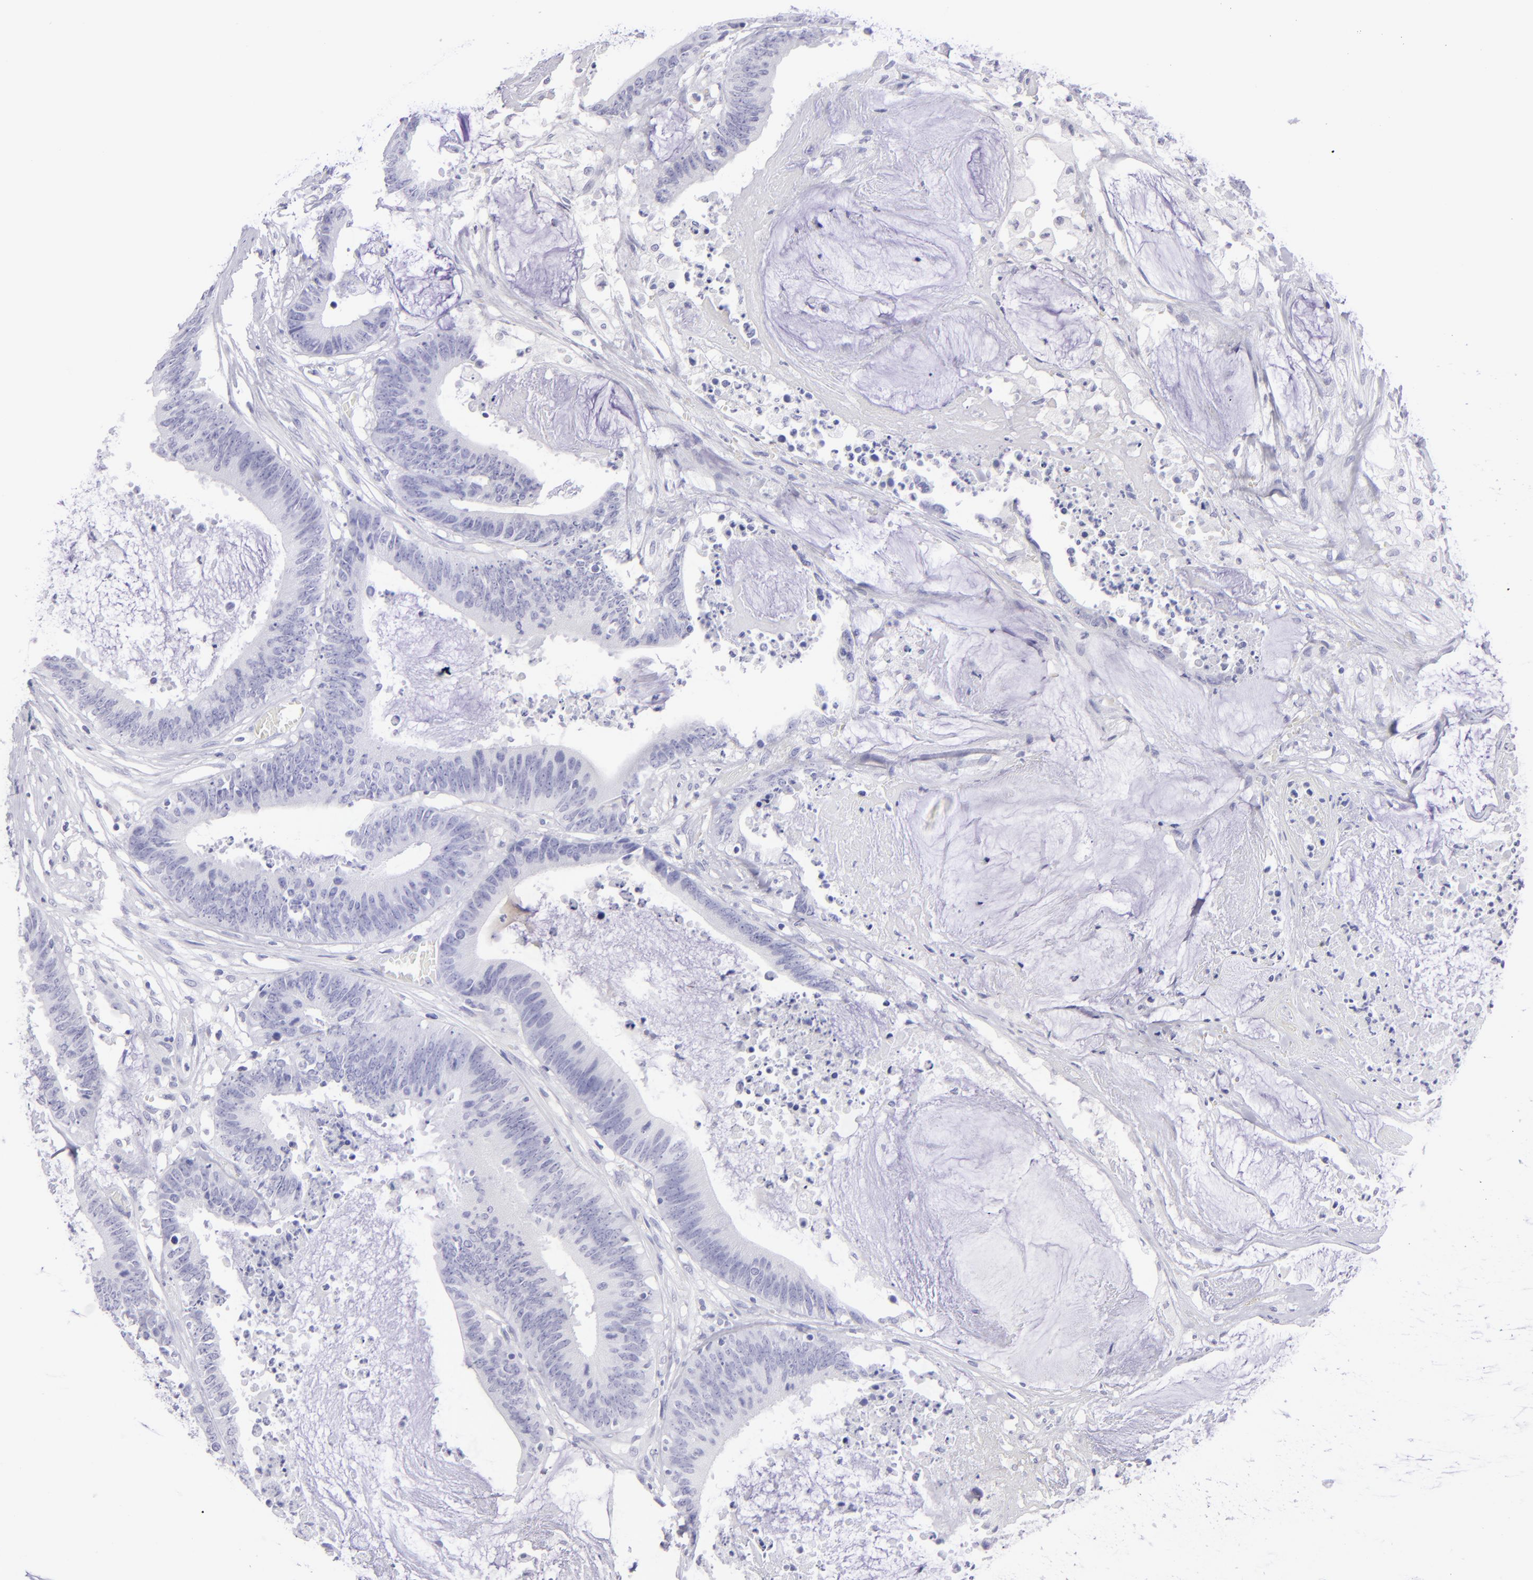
{"staining": {"intensity": "negative", "quantity": "none", "location": "none"}, "tissue": "colorectal cancer", "cell_type": "Tumor cells", "image_type": "cancer", "snomed": [{"axis": "morphology", "description": "Adenocarcinoma, NOS"}, {"axis": "topography", "description": "Rectum"}], "caption": "Histopathology image shows no protein staining in tumor cells of colorectal adenocarcinoma tissue.", "gene": "SLC1A2", "patient": {"sex": "female", "age": 66}}